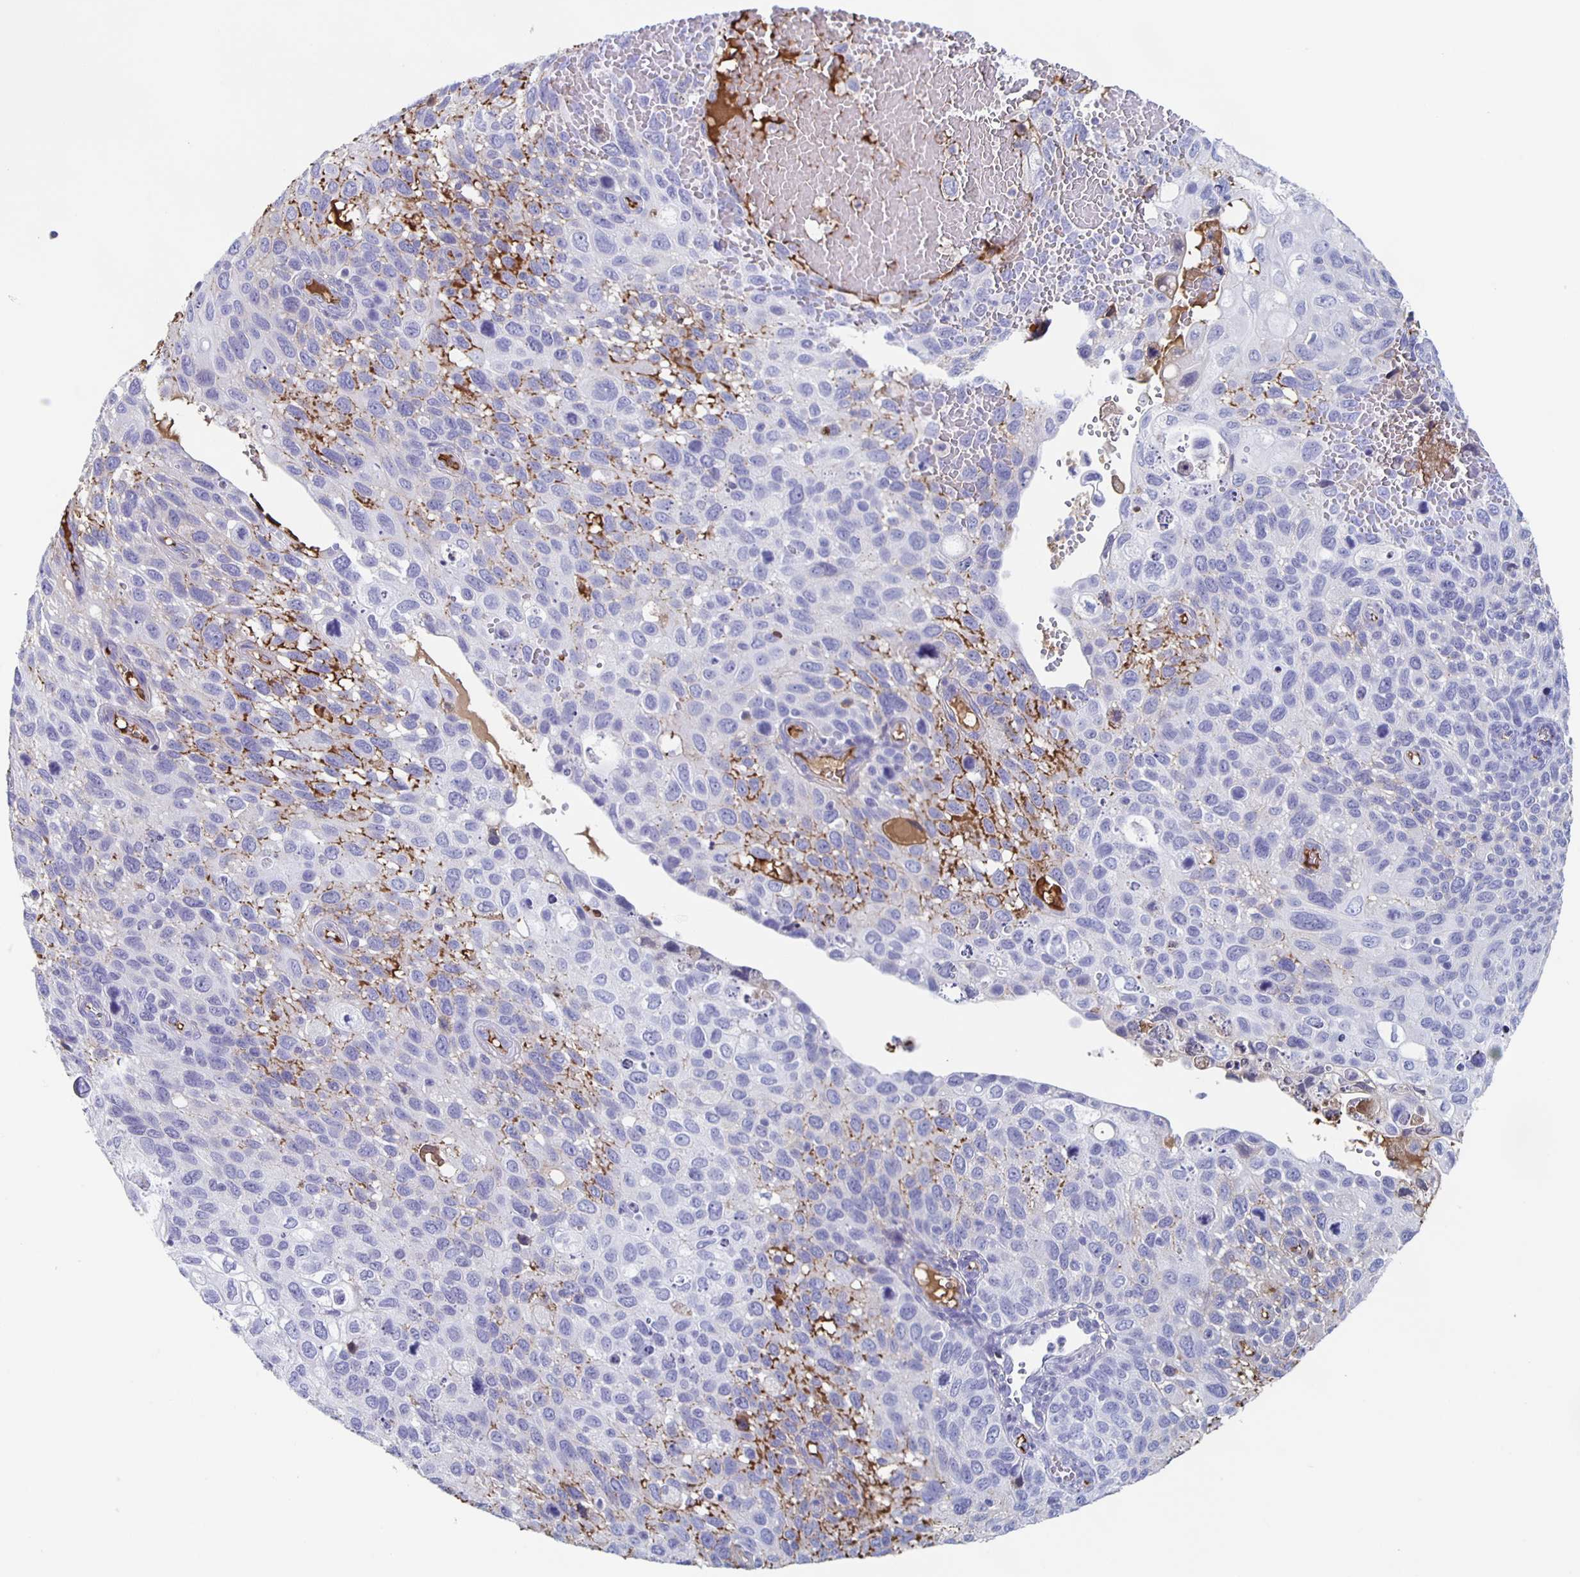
{"staining": {"intensity": "negative", "quantity": "none", "location": "none"}, "tissue": "cervical cancer", "cell_type": "Tumor cells", "image_type": "cancer", "snomed": [{"axis": "morphology", "description": "Squamous cell carcinoma, NOS"}, {"axis": "topography", "description": "Cervix"}], "caption": "High magnification brightfield microscopy of cervical squamous cell carcinoma stained with DAB (3,3'-diaminobenzidine) (brown) and counterstained with hematoxylin (blue): tumor cells show no significant staining.", "gene": "FGA", "patient": {"sex": "female", "age": 70}}